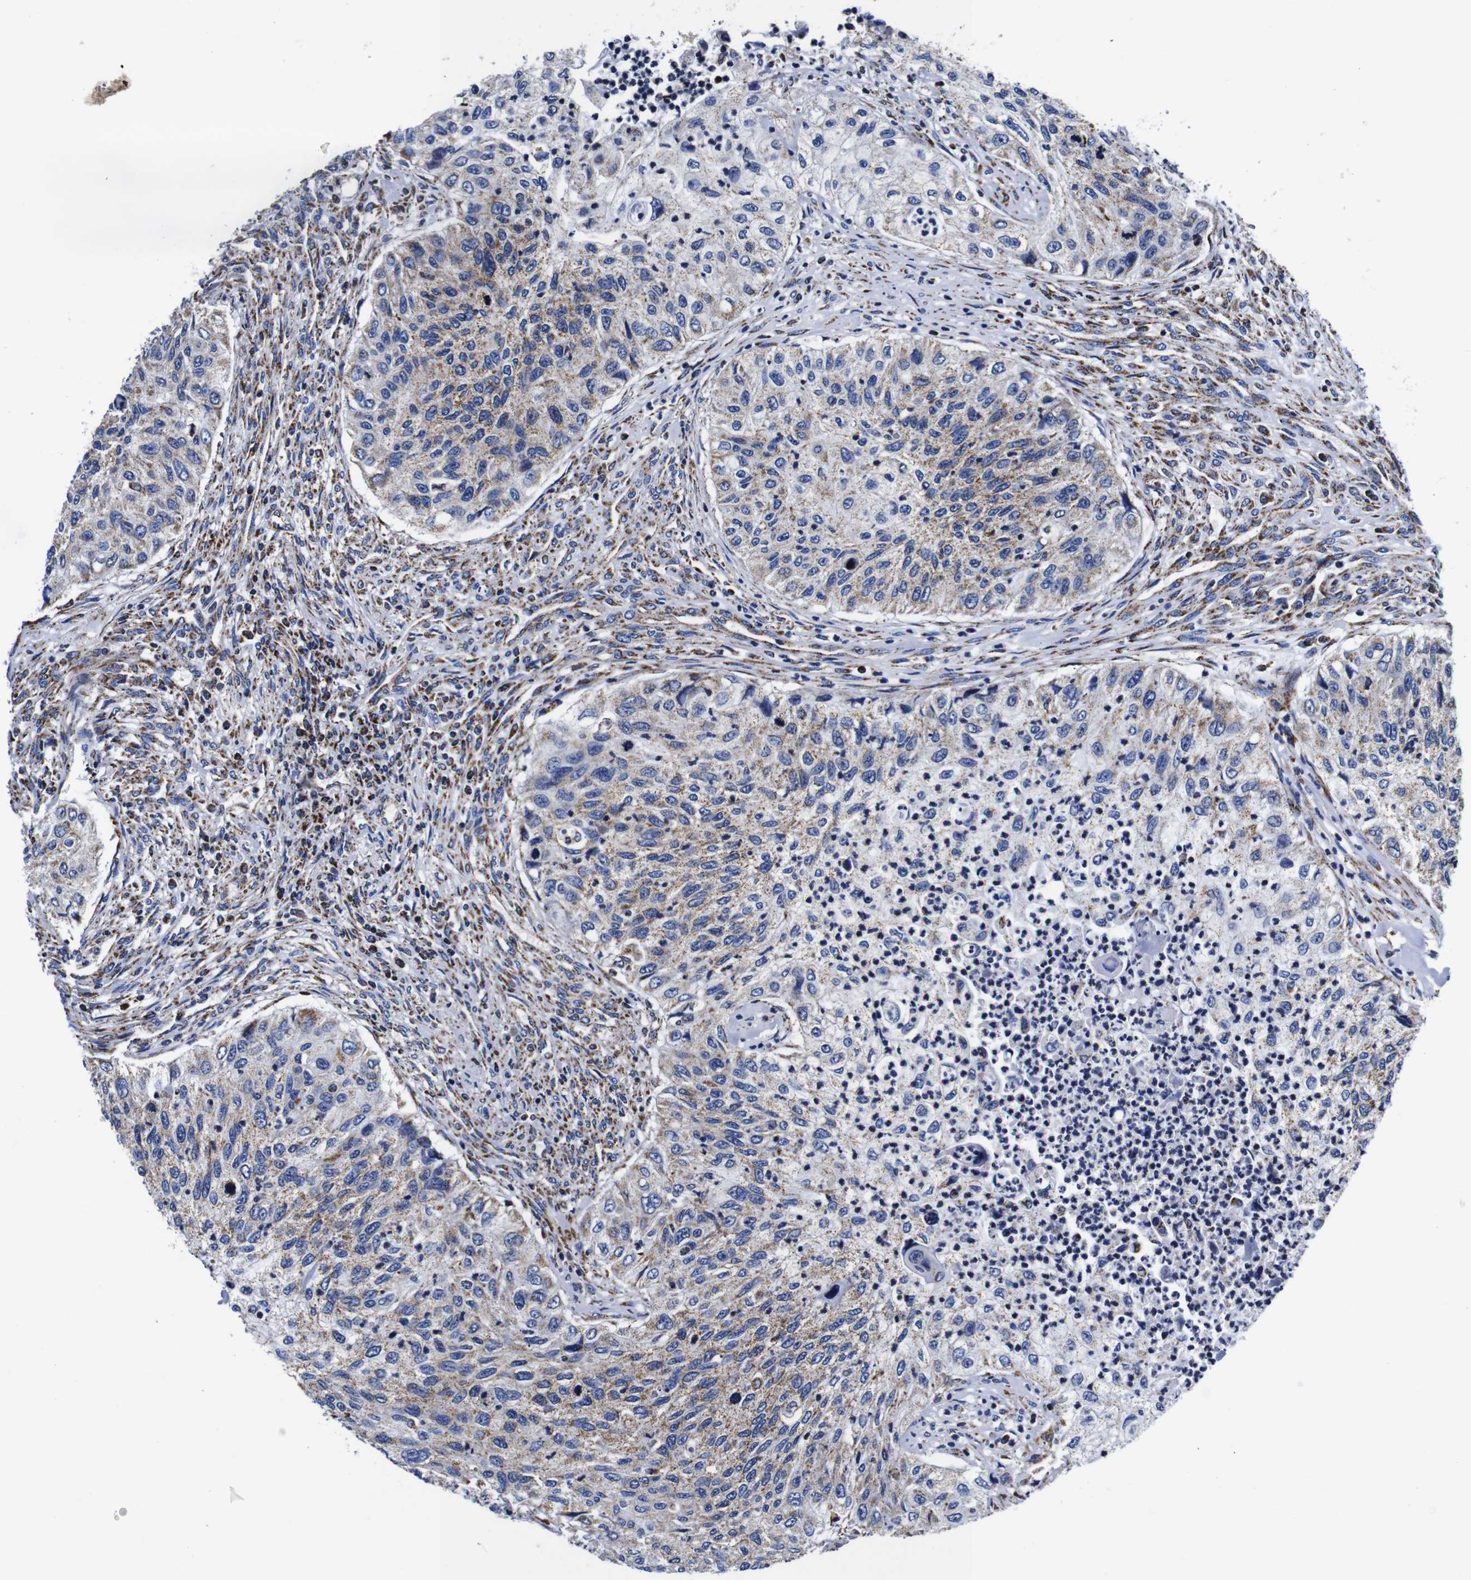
{"staining": {"intensity": "weak", "quantity": ">75%", "location": "cytoplasmic/membranous"}, "tissue": "urothelial cancer", "cell_type": "Tumor cells", "image_type": "cancer", "snomed": [{"axis": "morphology", "description": "Urothelial carcinoma, High grade"}, {"axis": "topography", "description": "Urinary bladder"}], "caption": "Urothelial cancer stained with DAB IHC exhibits low levels of weak cytoplasmic/membranous staining in approximately >75% of tumor cells.", "gene": "FKBP9", "patient": {"sex": "female", "age": 60}}